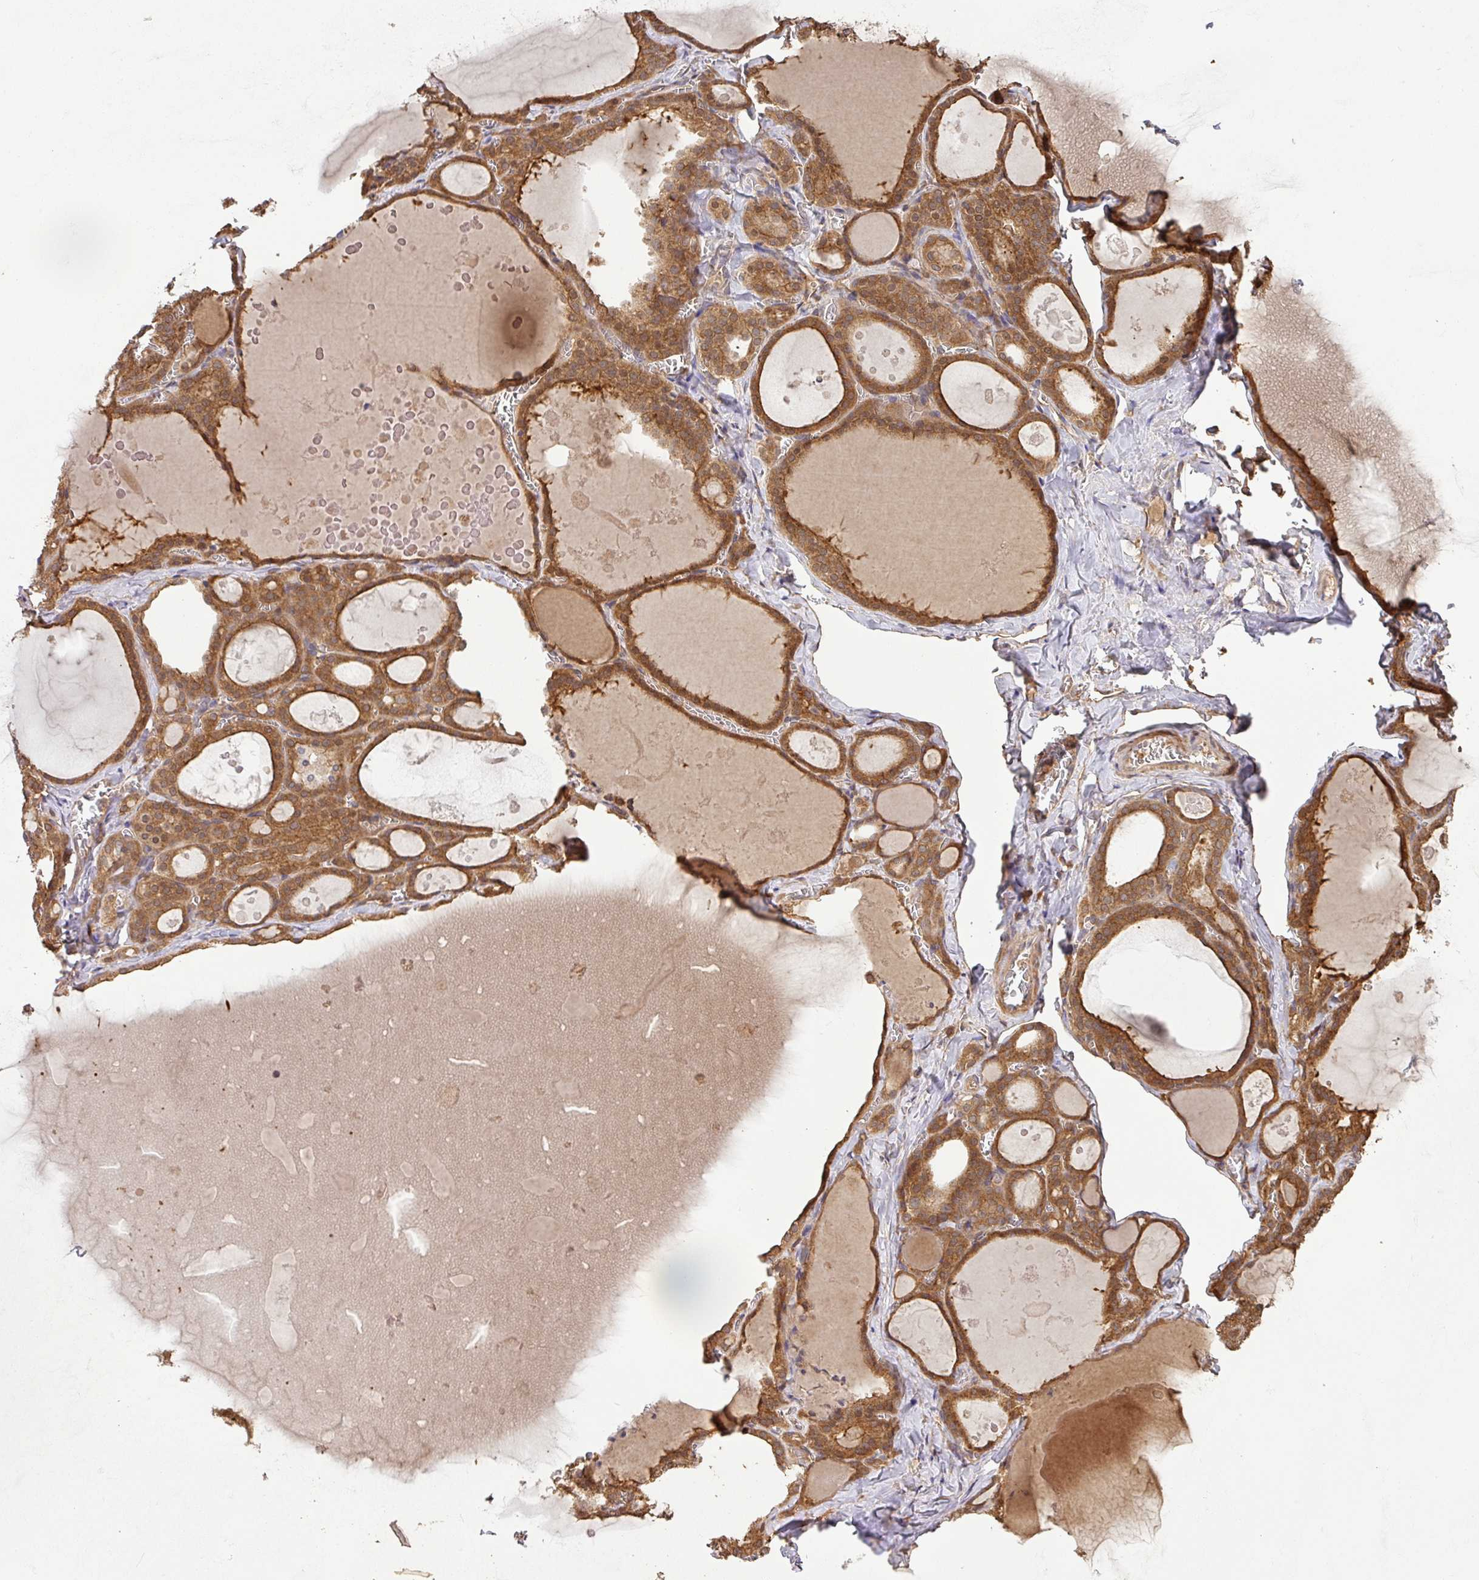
{"staining": {"intensity": "moderate", "quantity": ">75%", "location": "cytoplasmic/membranous"}, "tissue": "thyroid gland", "cell_type": "Glandular cells", "image_type": "normal", "snomed": [{"axis": "morphology", "description": "Normal tissue, NOS"}, {"axis": "topography", "description": "Thyroid gland"}], "caption": "Immunohistochemistry (IHC) (DAB) staining of normal thyroid gland displays moderate cytoplasmic/membranous protein expression in approximately >75% of glandular cells.", "gene": "GSPT1", "patient": {"sex": "male", "age": 56}}